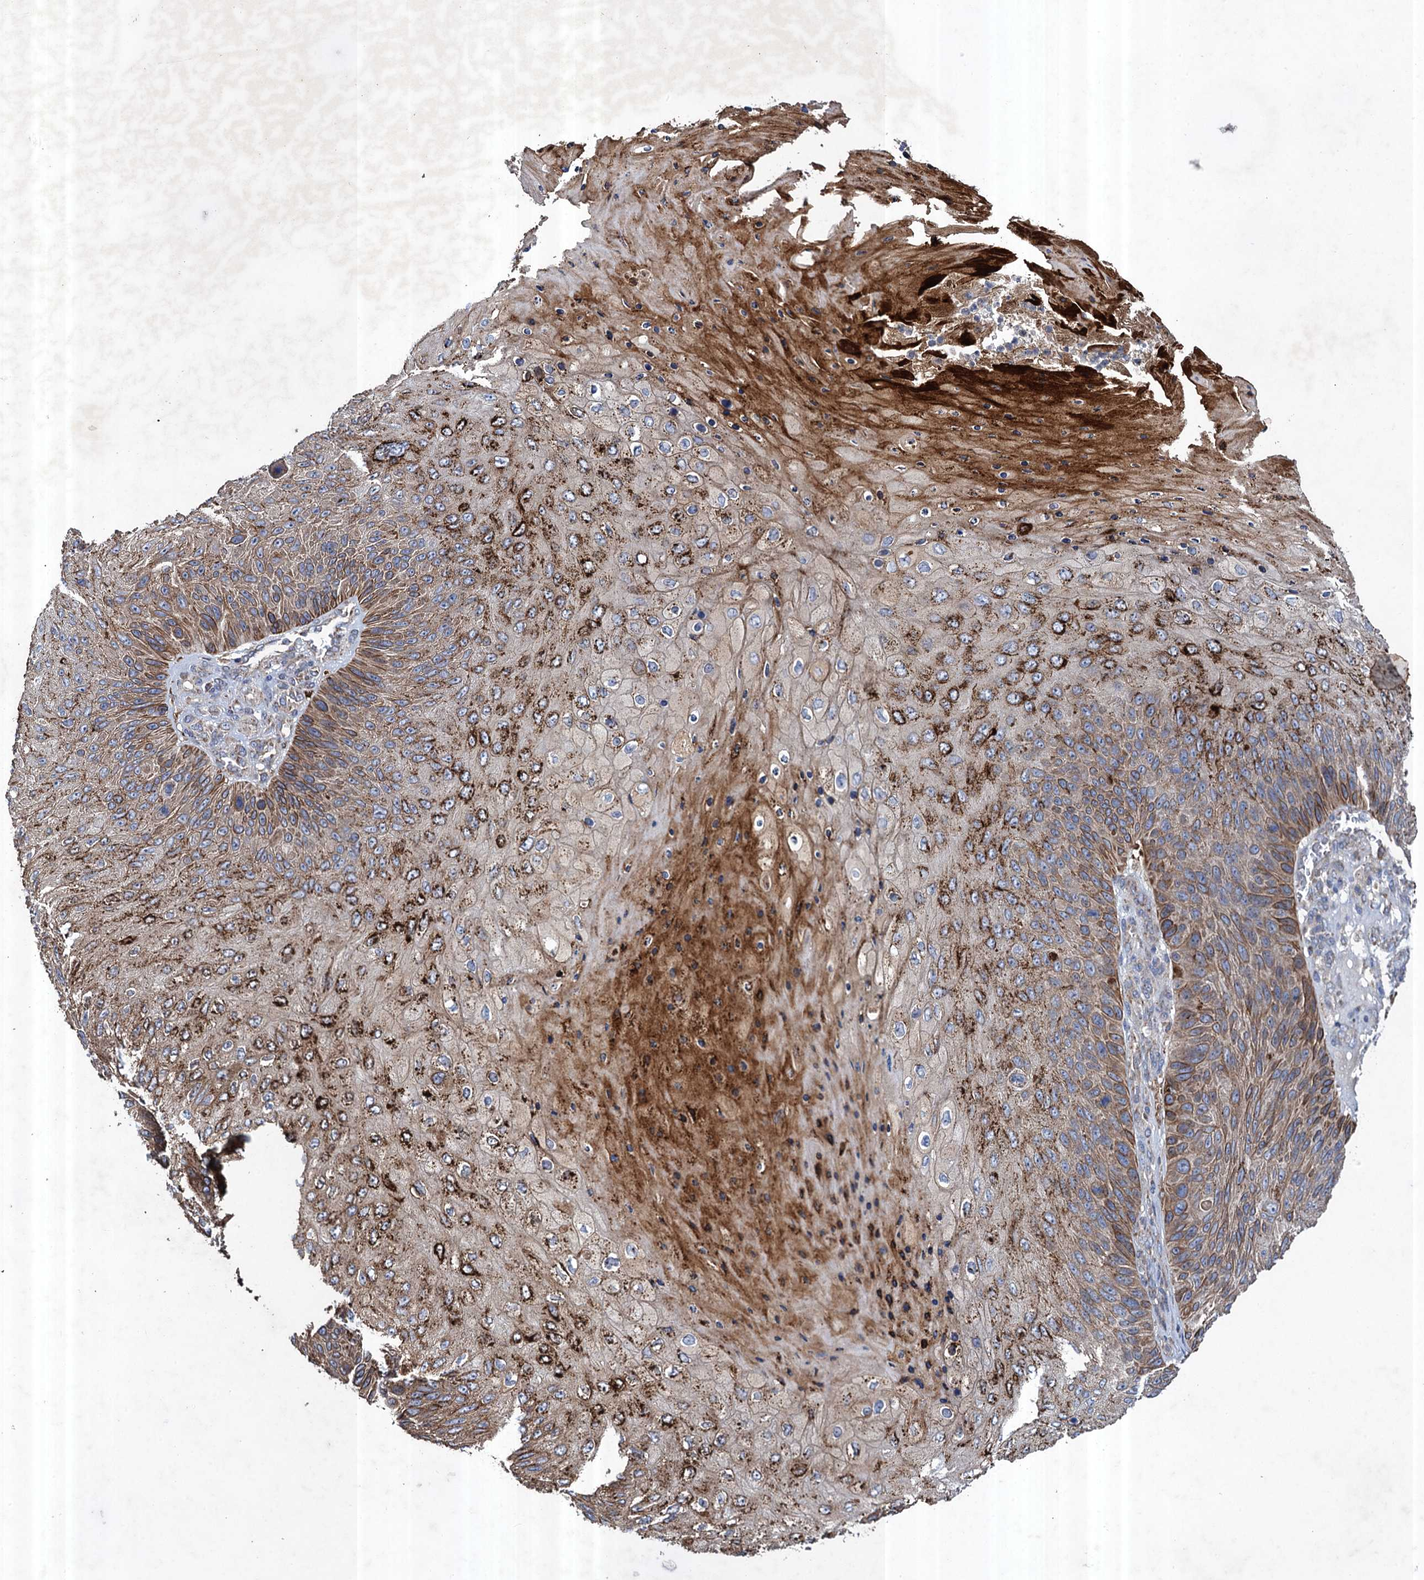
{"staining": {"intensity": "moderate", "quantity": "25%-75%", "location": "cytoplasmic/membranous"}, "tissue": "skin cancer", "cell_type": "Tumor cells", "image_type": "cancer", "snomed": [{"axis": "morphology", "description": "Squamous cell carcinoma, NOS"}, {"axis": "topography", "description": "Skin"}], "caption": "Protein staining reveals moderate cytoplasmic/membranous staining in approximately 25%-75% of tumor cells in skin cancer.", "gene": "TXNDC11", "patient": {"sex": "female", "age": 88}}